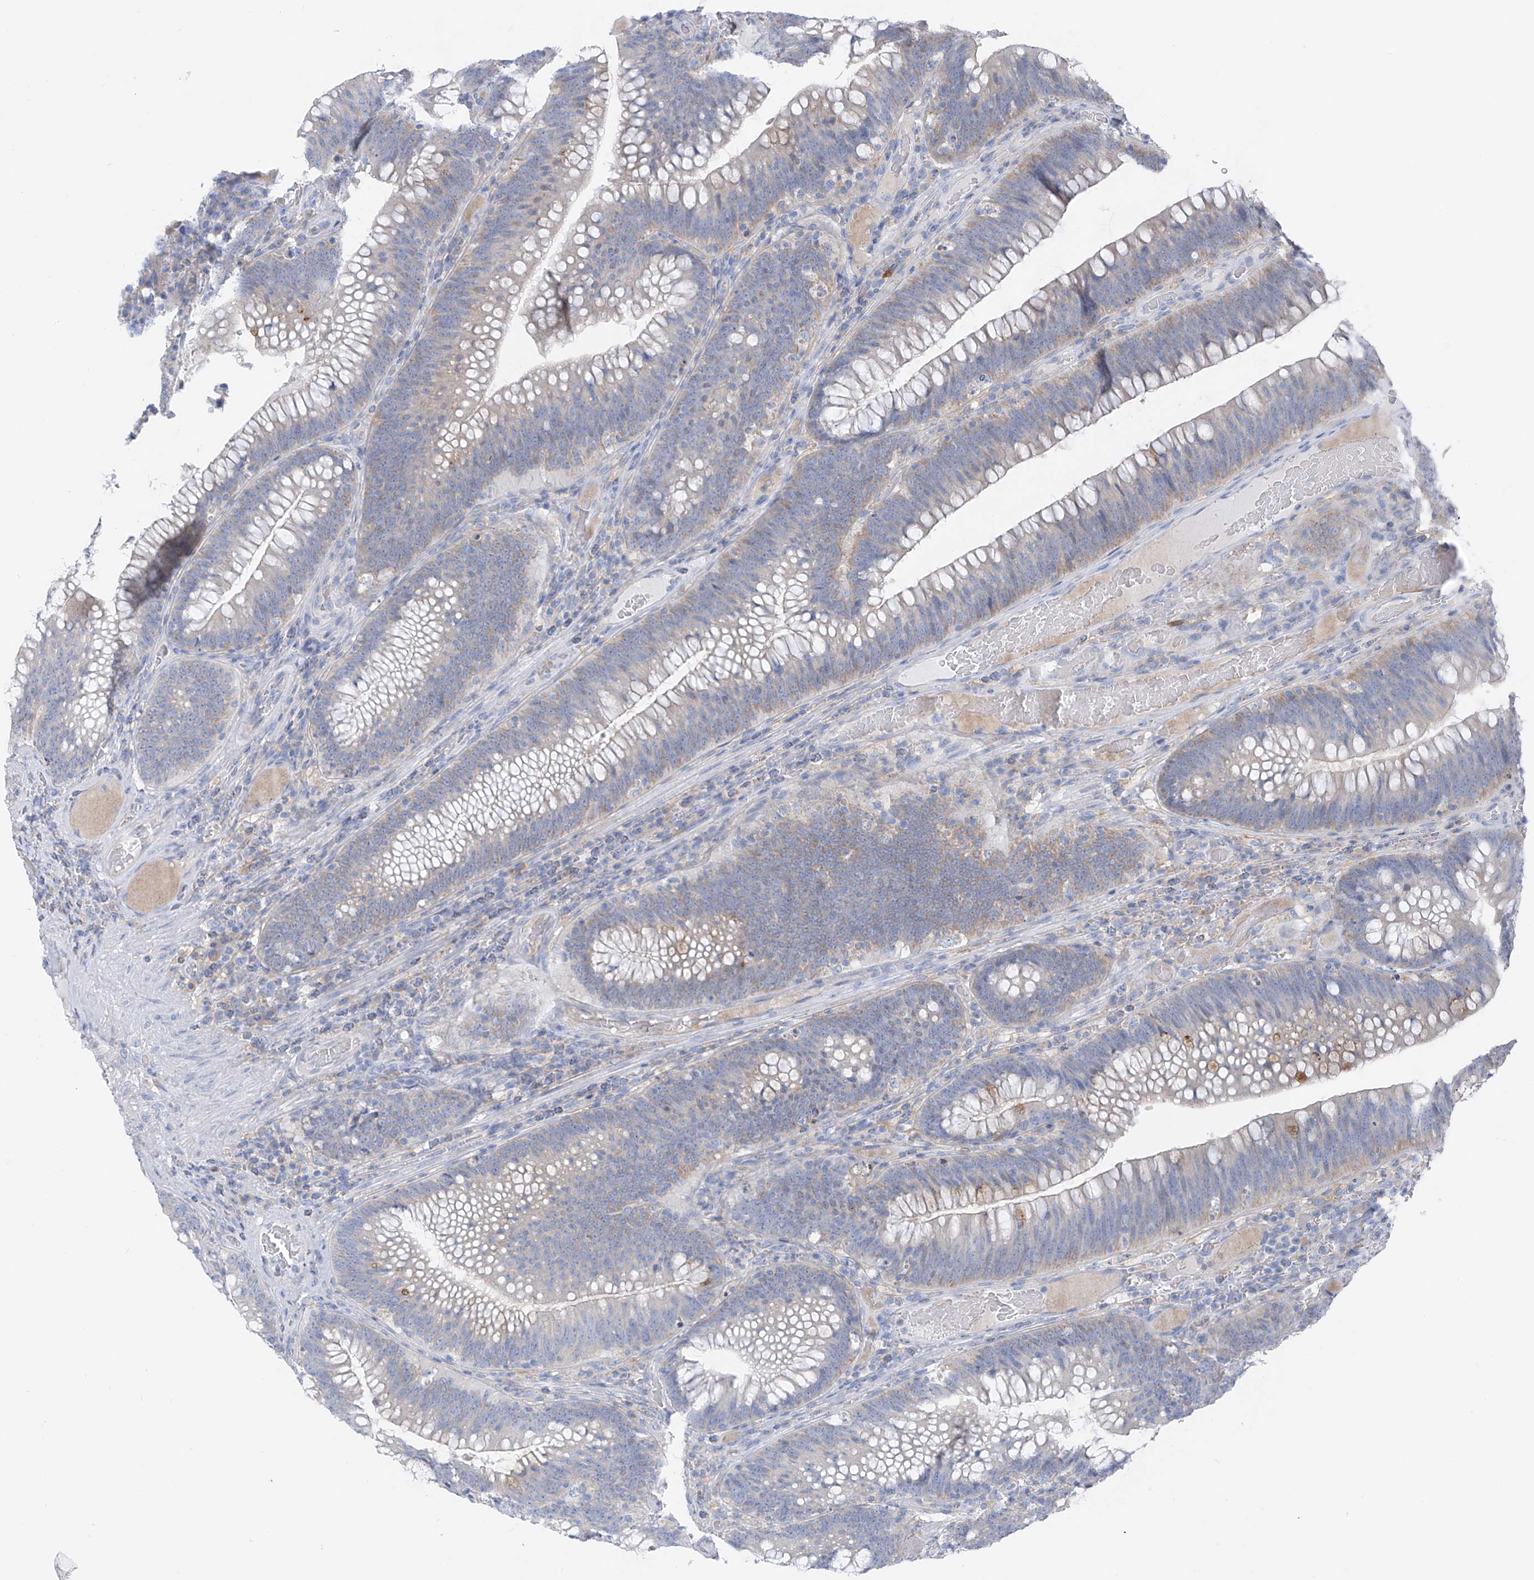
{"staining": {"intensity": "weak", "quantity": "<25%", "location": "cytoplasmic/membranous"}, "tissue": "colorectal cancer", "cell_type": "Tumor cells", "image_type": "cancer", "snomed": [{"axis": "morphology", "description": "Normal tissue, NOS"}, {"axis": "topography", "description": "Colon"}], "caption": "An immunohistochemistry (IHC) image of colorectal cancer is shown. There is no staining in tumor cells of colorectal cancer.", "gene": "POMGNT2", "patient": {"sex": "female", "age": 82}}